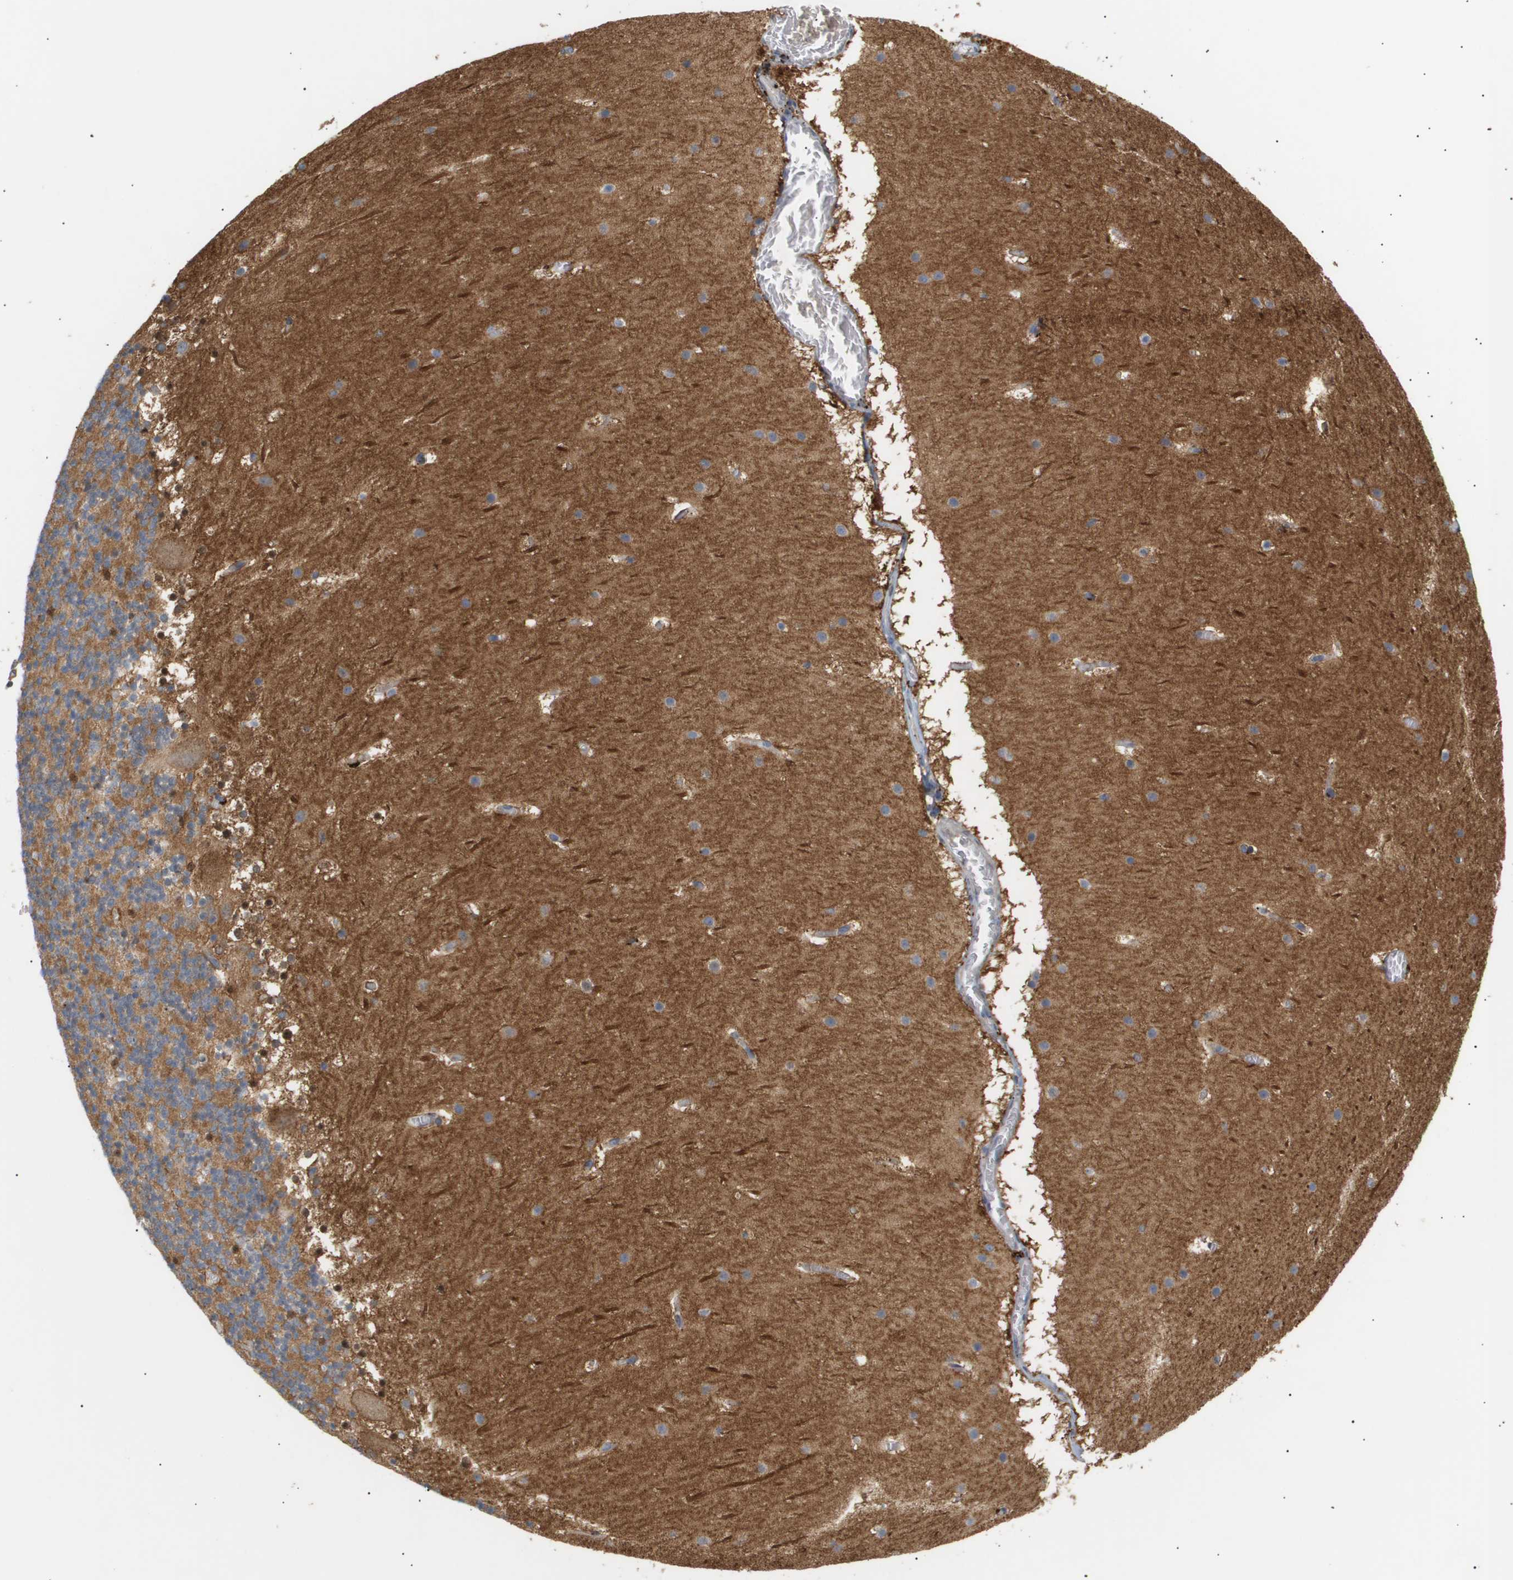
{"staining": {"intensity": "moderate", "quantity": ">75%", "location": "cytoplasmic/membranous"}, "tissue": "cerebellum", "cell_type": "Cells in granular layer", "image_type": "normal", "snomed": [{"axis": "morphology", "description": "Normal tissue, NOS"}, {"axis": "topography", "description": "Cerebellum"}], "caption": "IHC of unremarkable cerebellum demonstrates medium levels of moderate cytoplasmic/membranous expression in about >75% of cells in granular layer.", "gene": "CORO2B", "patient": {"sex": "male", "age": 45}}